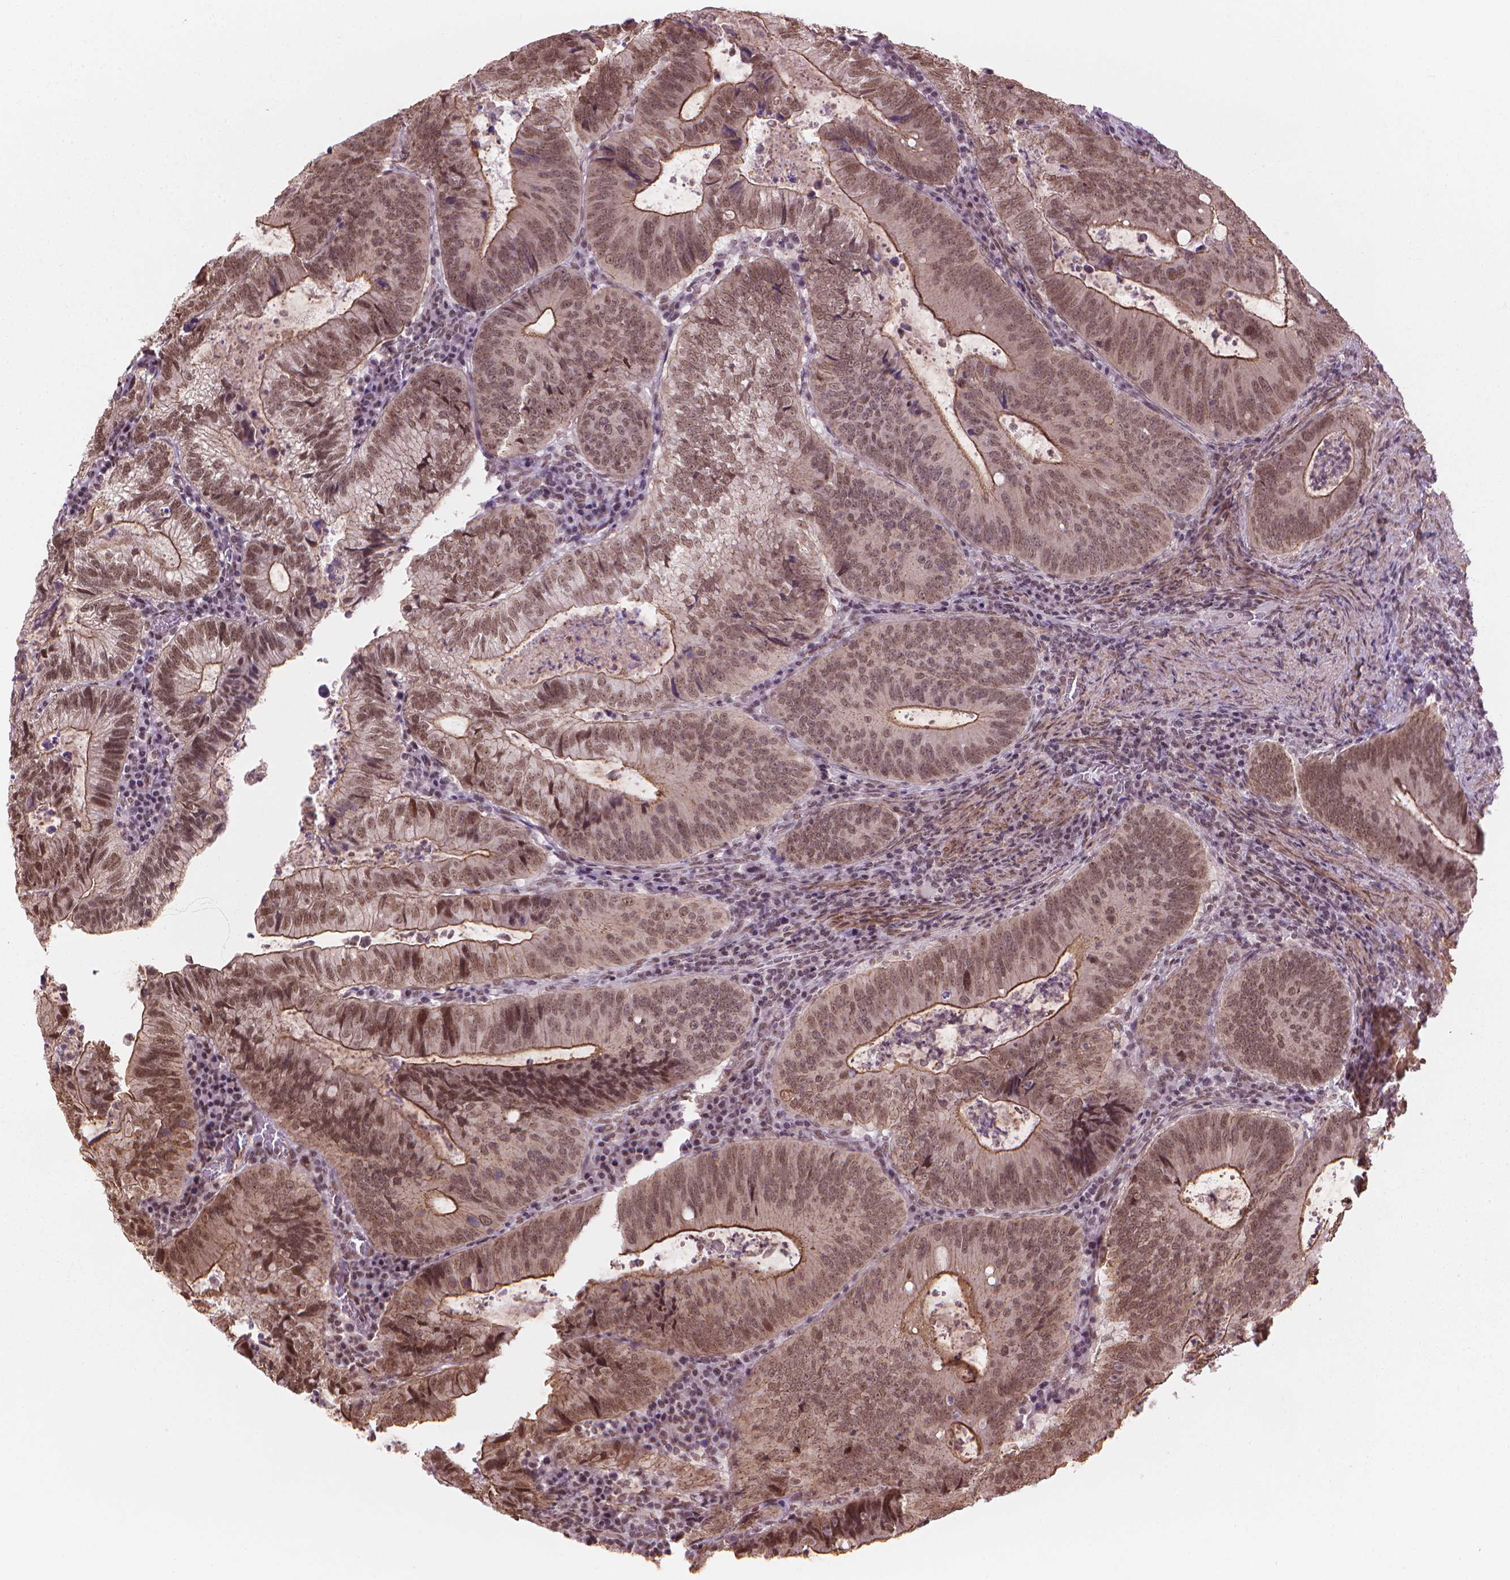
{"staining": {"intensity": "moderate", "quantity": ">75%", "location": "cytoplasmic/membranous,nuclear"}, "tissue": "colorectal cancer", "cell_type": "Tumor cells", "image_type": "cancer", "snomed": [{"axis": "morphology", "description": "Adenocarcinoma, NOS"}, {"axis": "topography", "description": "Colon"}], "caption": "Adenocarcinoma (colorectal) stained for a protein reveals moderate cytoplasmic/membranous and nuclear positivity in tumor cells. (Stains: DAB in brown, nuclei in blue, Microscopy: brightfield microscopy at high magnification).", "gene": "HOXD4", "patient": {"sex": "male", "age": 67}}